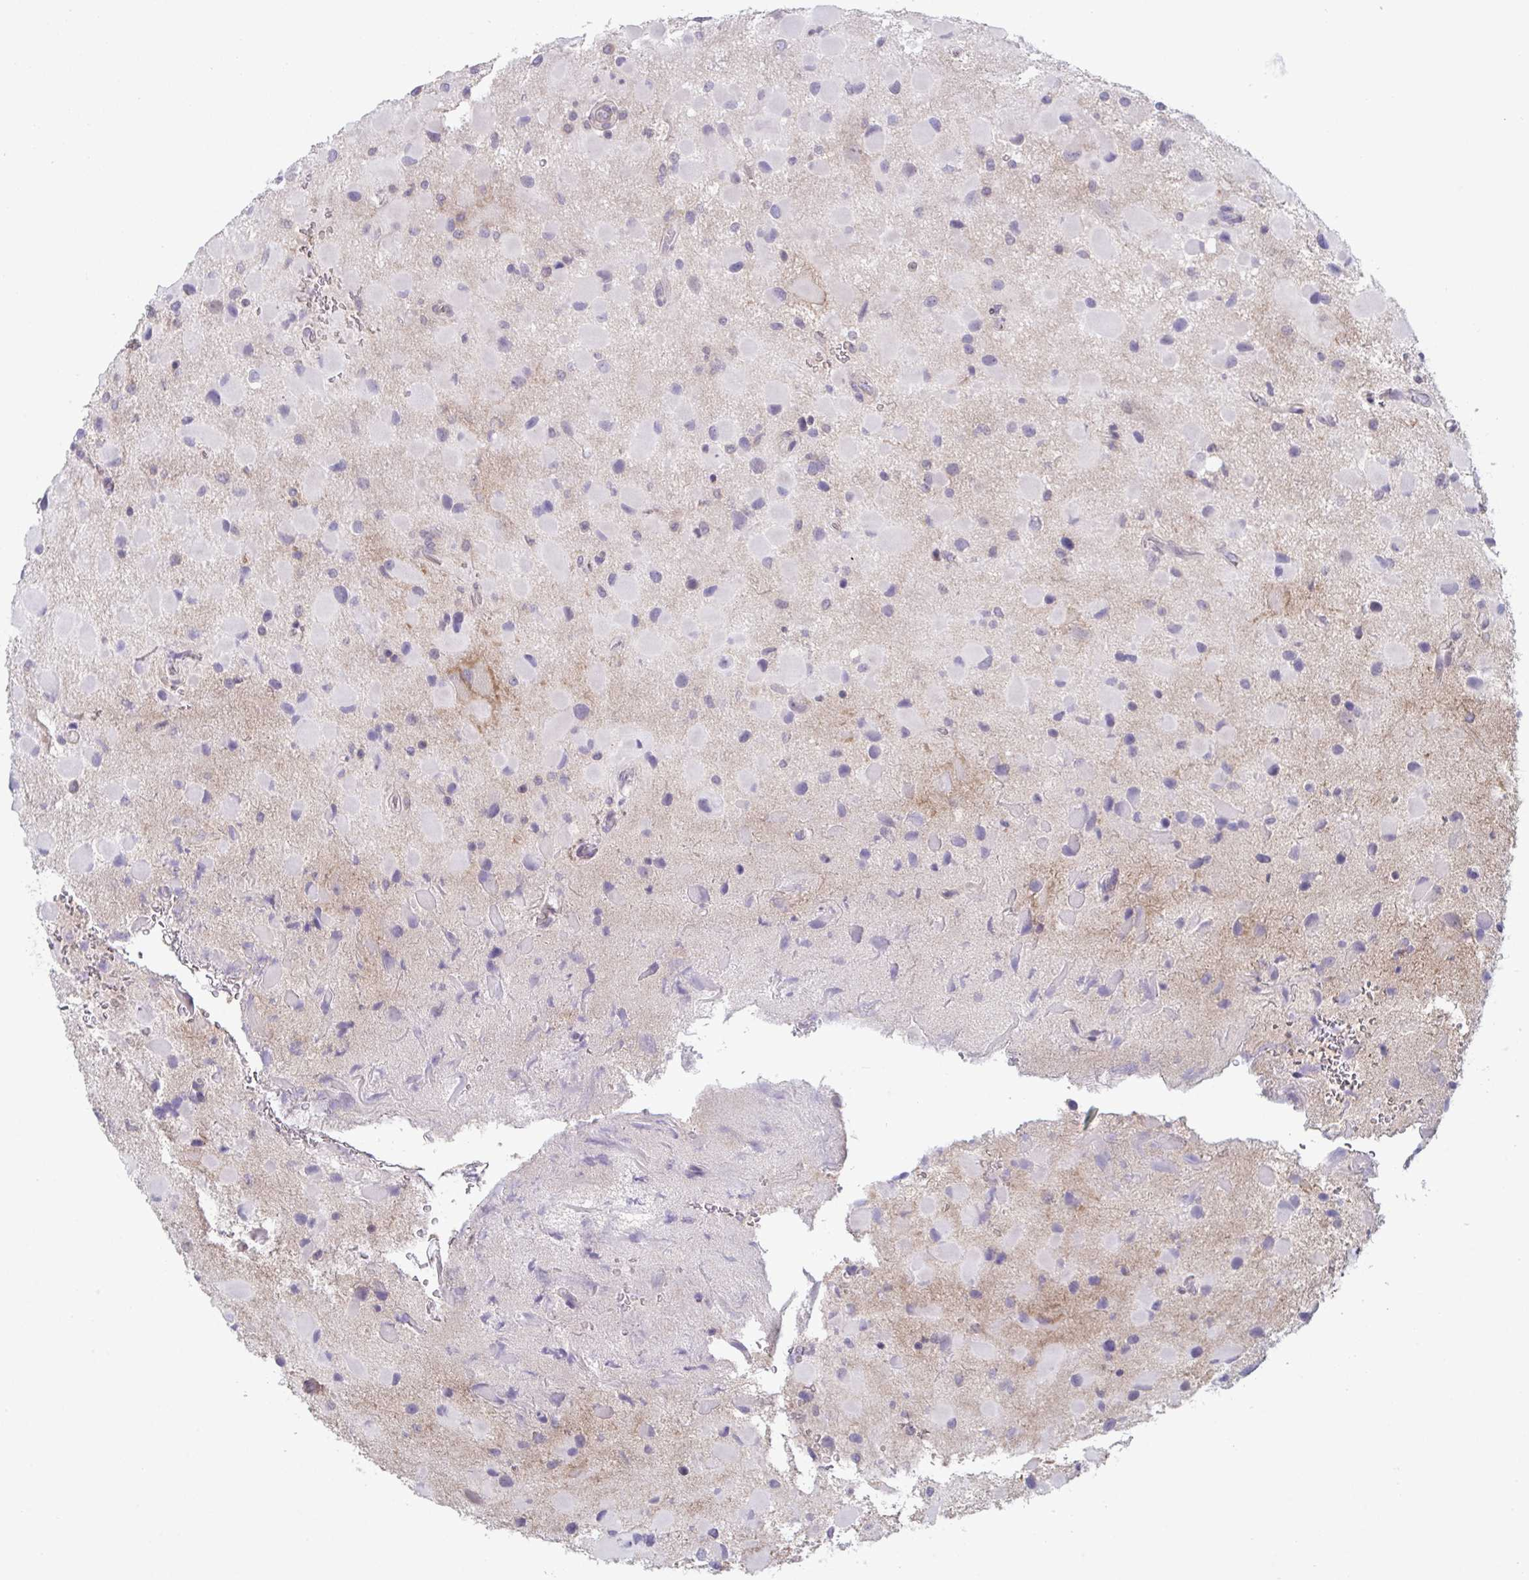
{"staining": {"intensity": "negative", "quantity": "none", "location": "none"}, "tissue": "glioma", "cell_type": "Tumor cells", "image_type": "cancer", "snomed": [{"axis": "morphology", "description": "Glioma, malignant, Low grade"}, {"axis": "topography", "description": "Brain"}], "caption": "The histopathology image shows no significant positivity in tumor cells of glioma.", "gene": "STK26", "patient": {"sex": "female", "age": 32}}